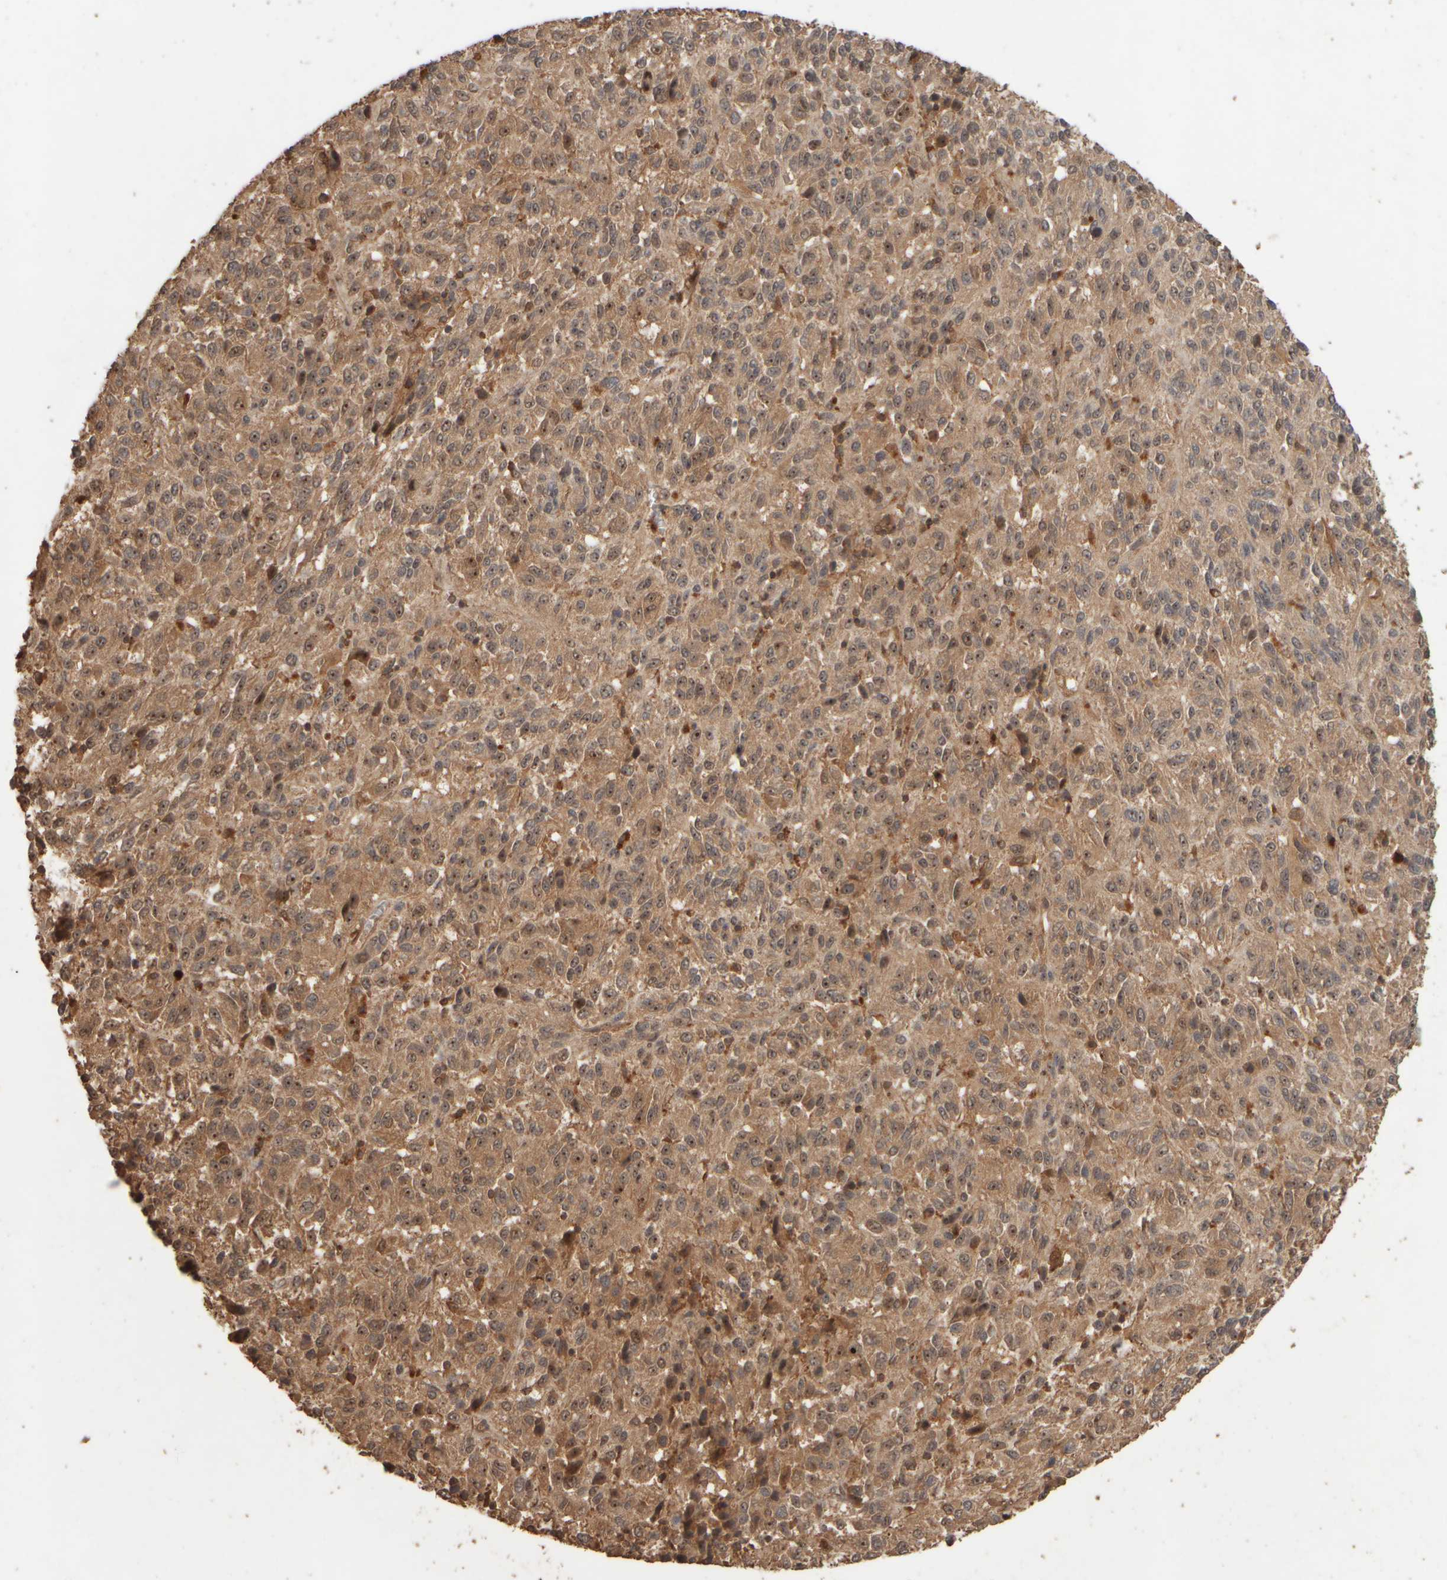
{"staining": {"intensity": "moderate", "quantity": ">75%", "location": "cytoplasmic/membranous,nuclear"}, "tissue": "melanoma", "cell_type": "Tumor cells", "image_type": "cancer", "snomed": [{"axis": "morphology", "description": "Malignant melanoma, Metastatic site"}, {"axis": "topography", "description": "Lung"}], "caption": "Melanoma stained with IHC displays moderate cytoplasmic/membranous and nuclear positivity in approximately >75% of tumor cells.", "gene": "SPHK1", "patient": {"sex": "male", "age": 64}}